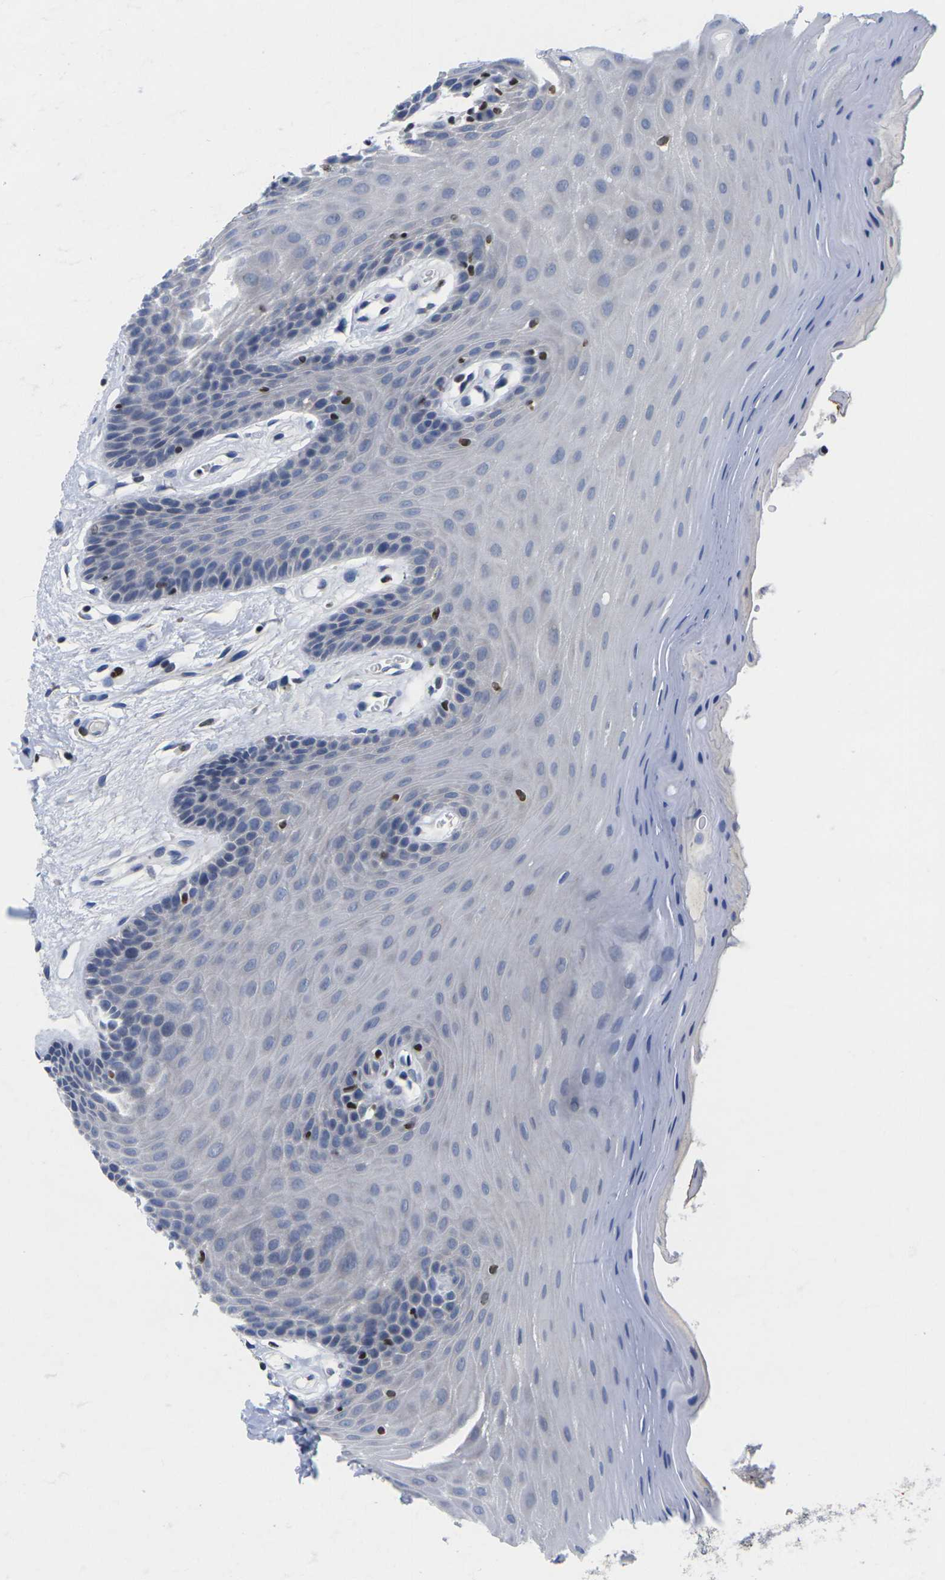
{"staining": {"intensity": "negative", "quantity": "none", "location": "none"}, "tissue": "oral mucosa", "cell_type": "Squamous epithelial cells", "image_type": "normal", "snomed": [{"axis": "morphology", "description": "Normal tissue, NOS"}, {"axis": "morphology", "description": "Squamous cell carcinoma, NOS"}, {"axis": "topography", "description": "Skeletal muscle"}, {"axis": "topography", "description": "Adipose tissue"}, {"axis": "topography", "description": "Vascular tissue"}, {"axis": "topography", "description": "Oral tissue"}, {"axis": "topography", "description": "Peripheral nerve tissue"}, {"axis": "topography", "description": "Head-Neck"}], "caption": "IHC image of unremarkable oral mucosa stained for a protein (brown), which exhibits no expression in squamous epithelial cells. (Brightfield microscopy of DAB immunohistochemistry at high magnification).", "gene": "IKZF1", "patient": {"sex": "male", "age": 71}}